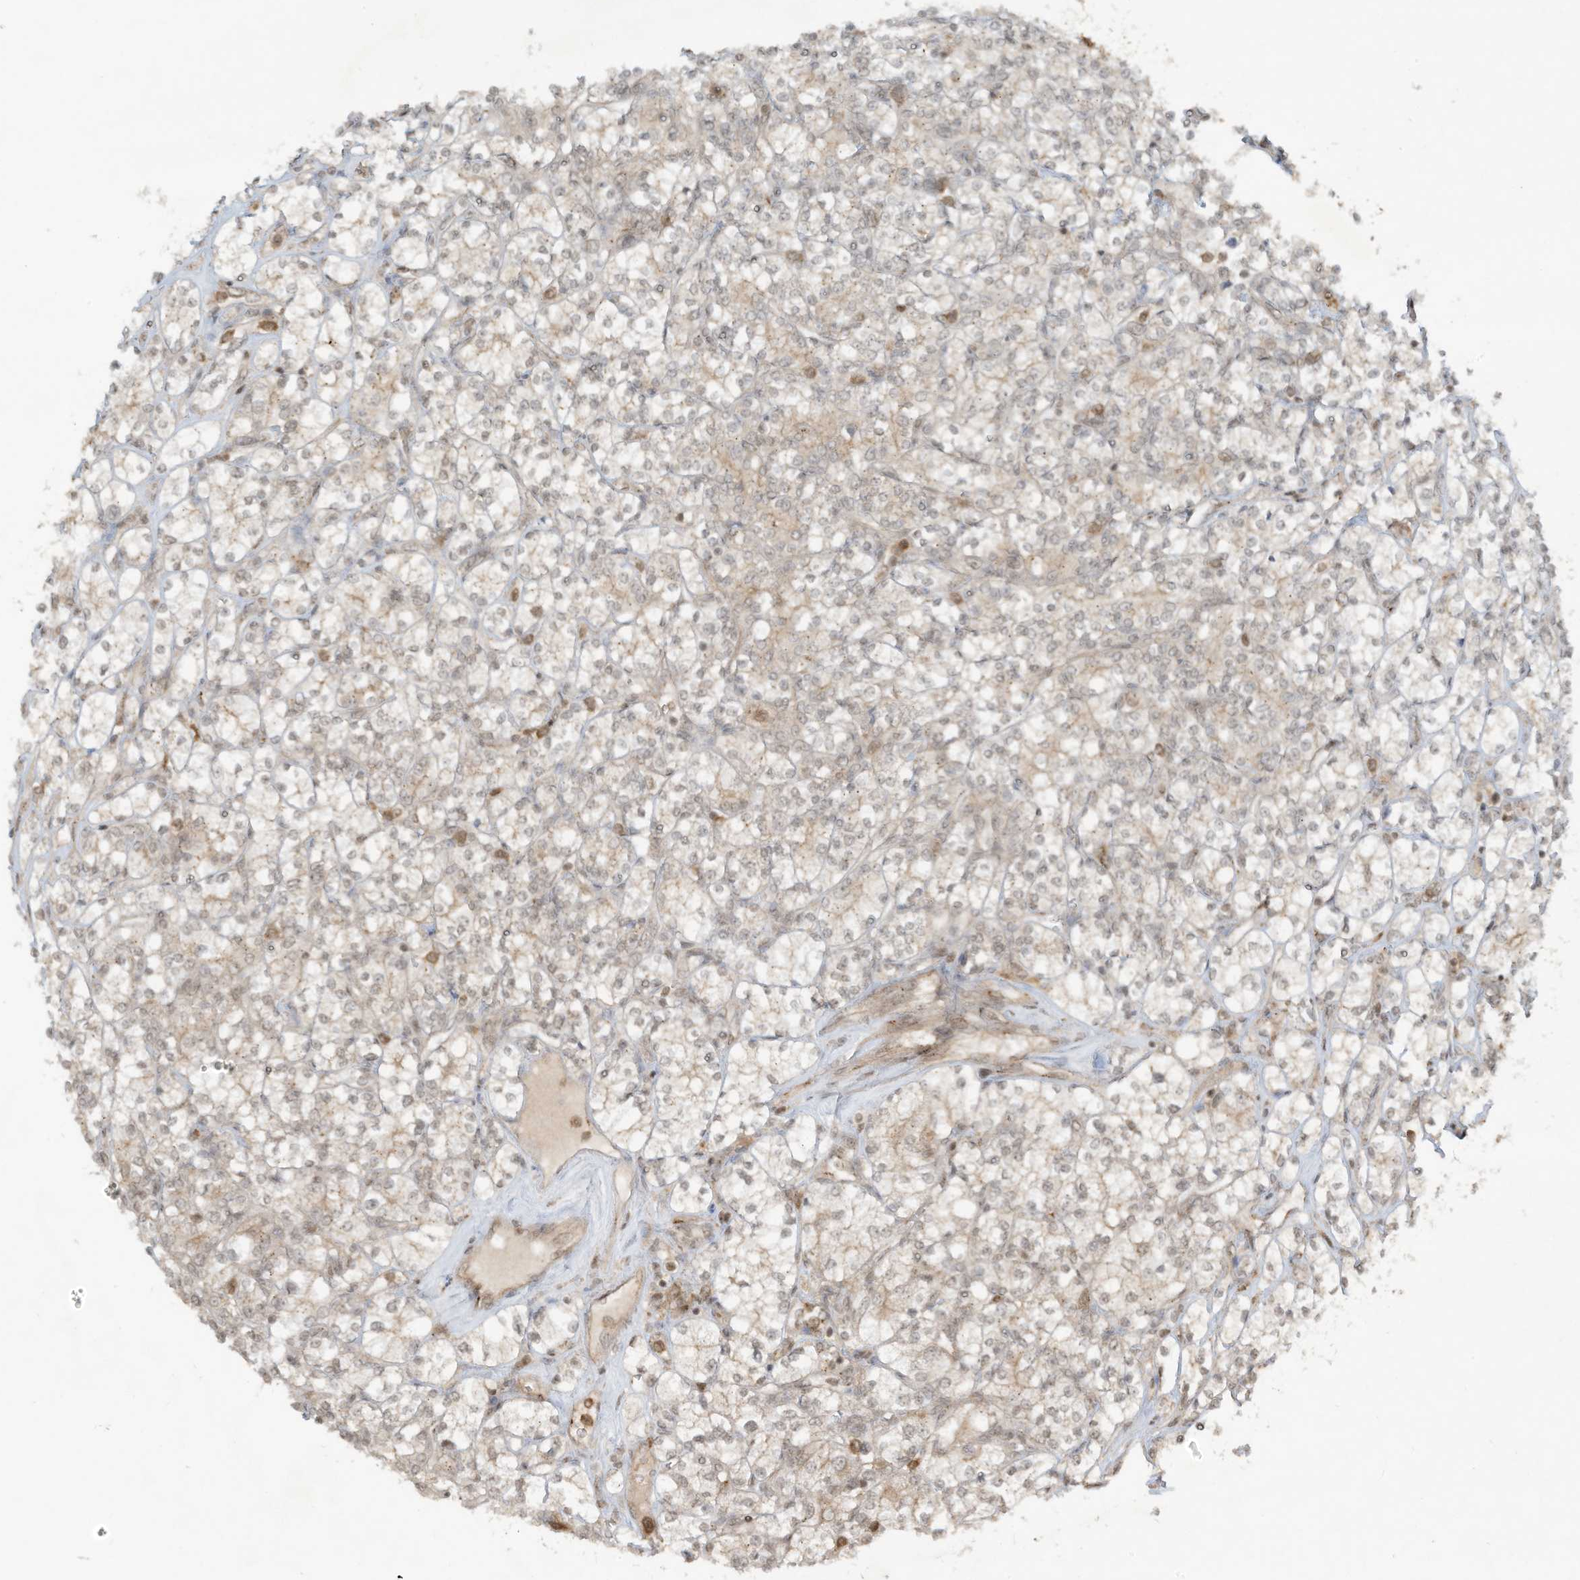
{"staining": {"intensity": "weak", "quantity": "<25%", "location": "nuclear"}, "tissue": "renal cancer", "cell_type": "Tumor cells", "image_type": "cancer", "snomed": [{"axis": "morphology", "description": "Adenocarcinoma, NOS"}, {"axis": "topography", "description": "Kidney"}], "caption": "DAB (3,3'-diaminobenzidine) immunohistochemical staining of adenocarcinoma (renal) exhibits no significant staining in tumor cells.", "gene": "CERT1", "patient": {"sex": "male", "age": 77}}